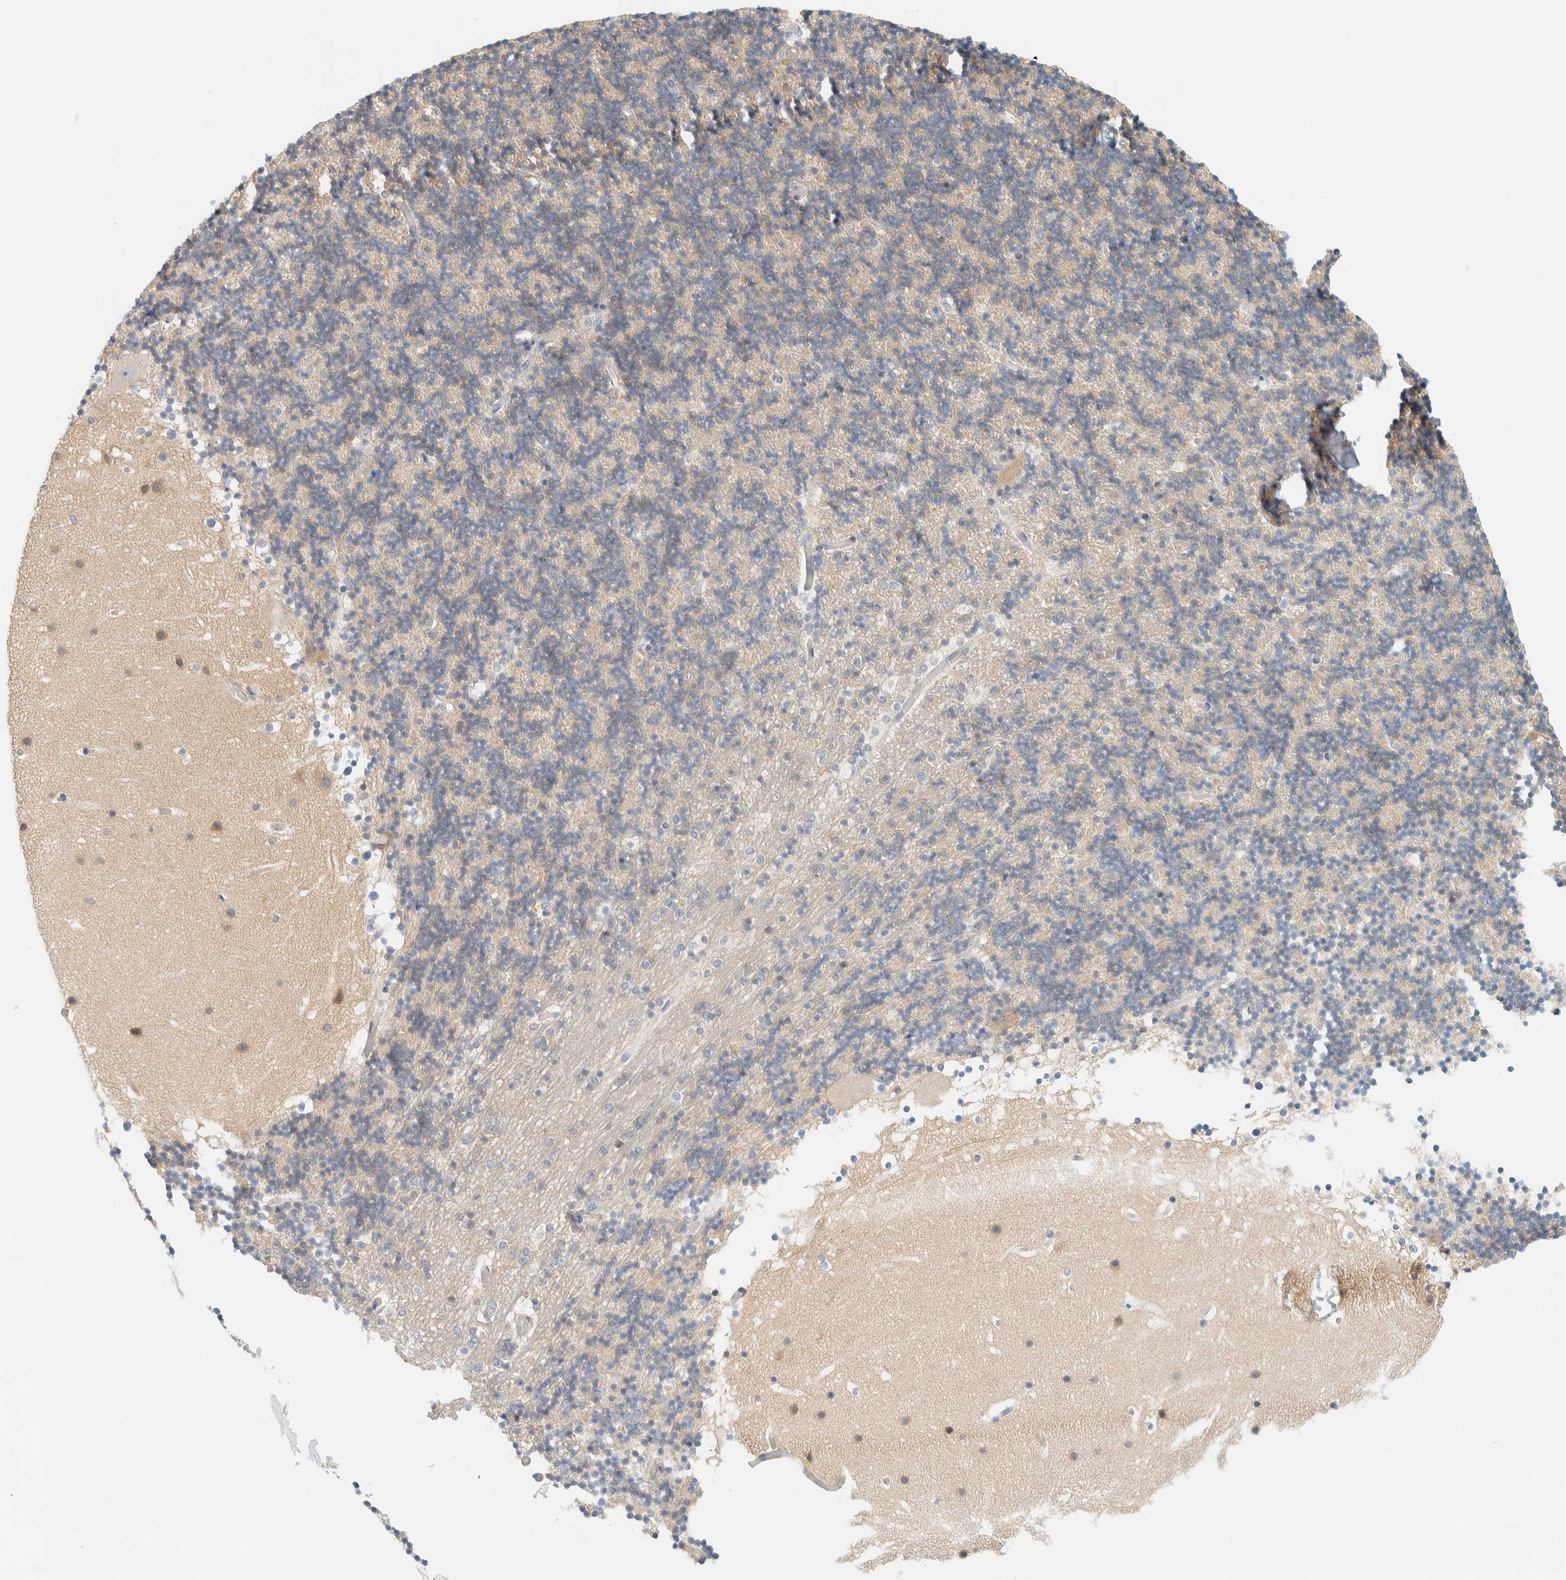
{"staining": {"intensity": "negative", "quantity": "none", "location": "none"}, "tissue": "cerebellum", "cell_type": "Cells in granular layer", "image_type": "normal", "snomed": [{"axis": "morphology", "description": "Normal tissue, NOS"}, {"axis": "topography", "description": "Cerebellum"}], "caption": "IHC of benign human cerebellum displays no positivity in cells in granular layer. (Immunohistochemistry (ihc), brightfield microscopy, high magnification).", "gene": "AARSD1", "patient": {"sex": "male", "age": 57}}